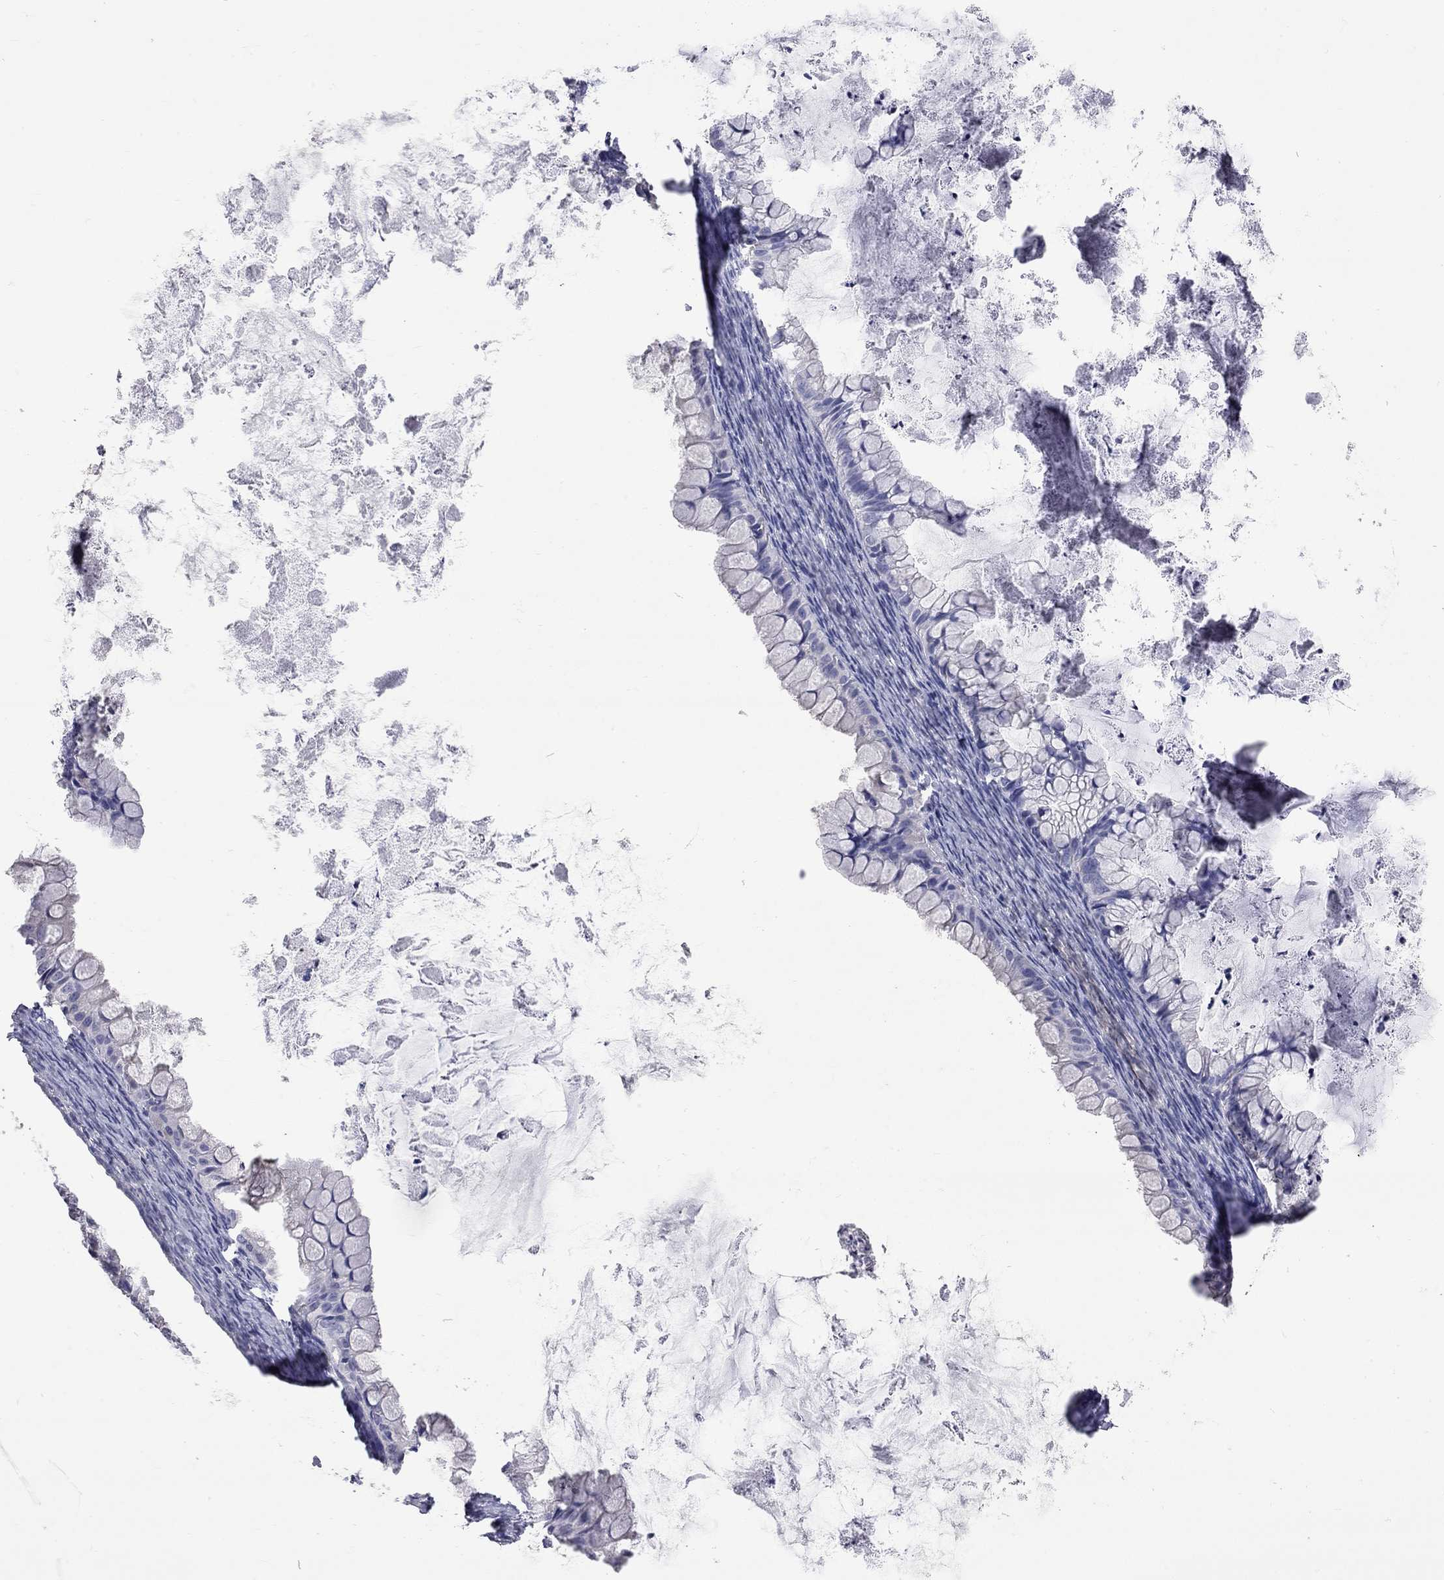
{"staining": {"intensity": "negative", "quantity": "none", "location": "none"}, "tissue": "ovarian cancer", "cell_type": "Tumor cells", "image_type": "cancer", "snomed": [{"axis": "morphology", "description": "Cystadenocarcinoma, mucinous, NOS"}, {"axis": "topography", "description": "Ovary"}], "caption": "A photomicrograph of ovarian mucinous cystadenocarcinoma stained for a protein exhibits no brown staining in tumor cells. The staining was performed using DAB (3,3'-diaminobenzidine) to visualize the protein expression in brown, while the nuclei were stained in blue with hematoxylin (Magnification: 20x).", "gene": "OPRK1", "patient": {"sex": "female", "age": 35}}